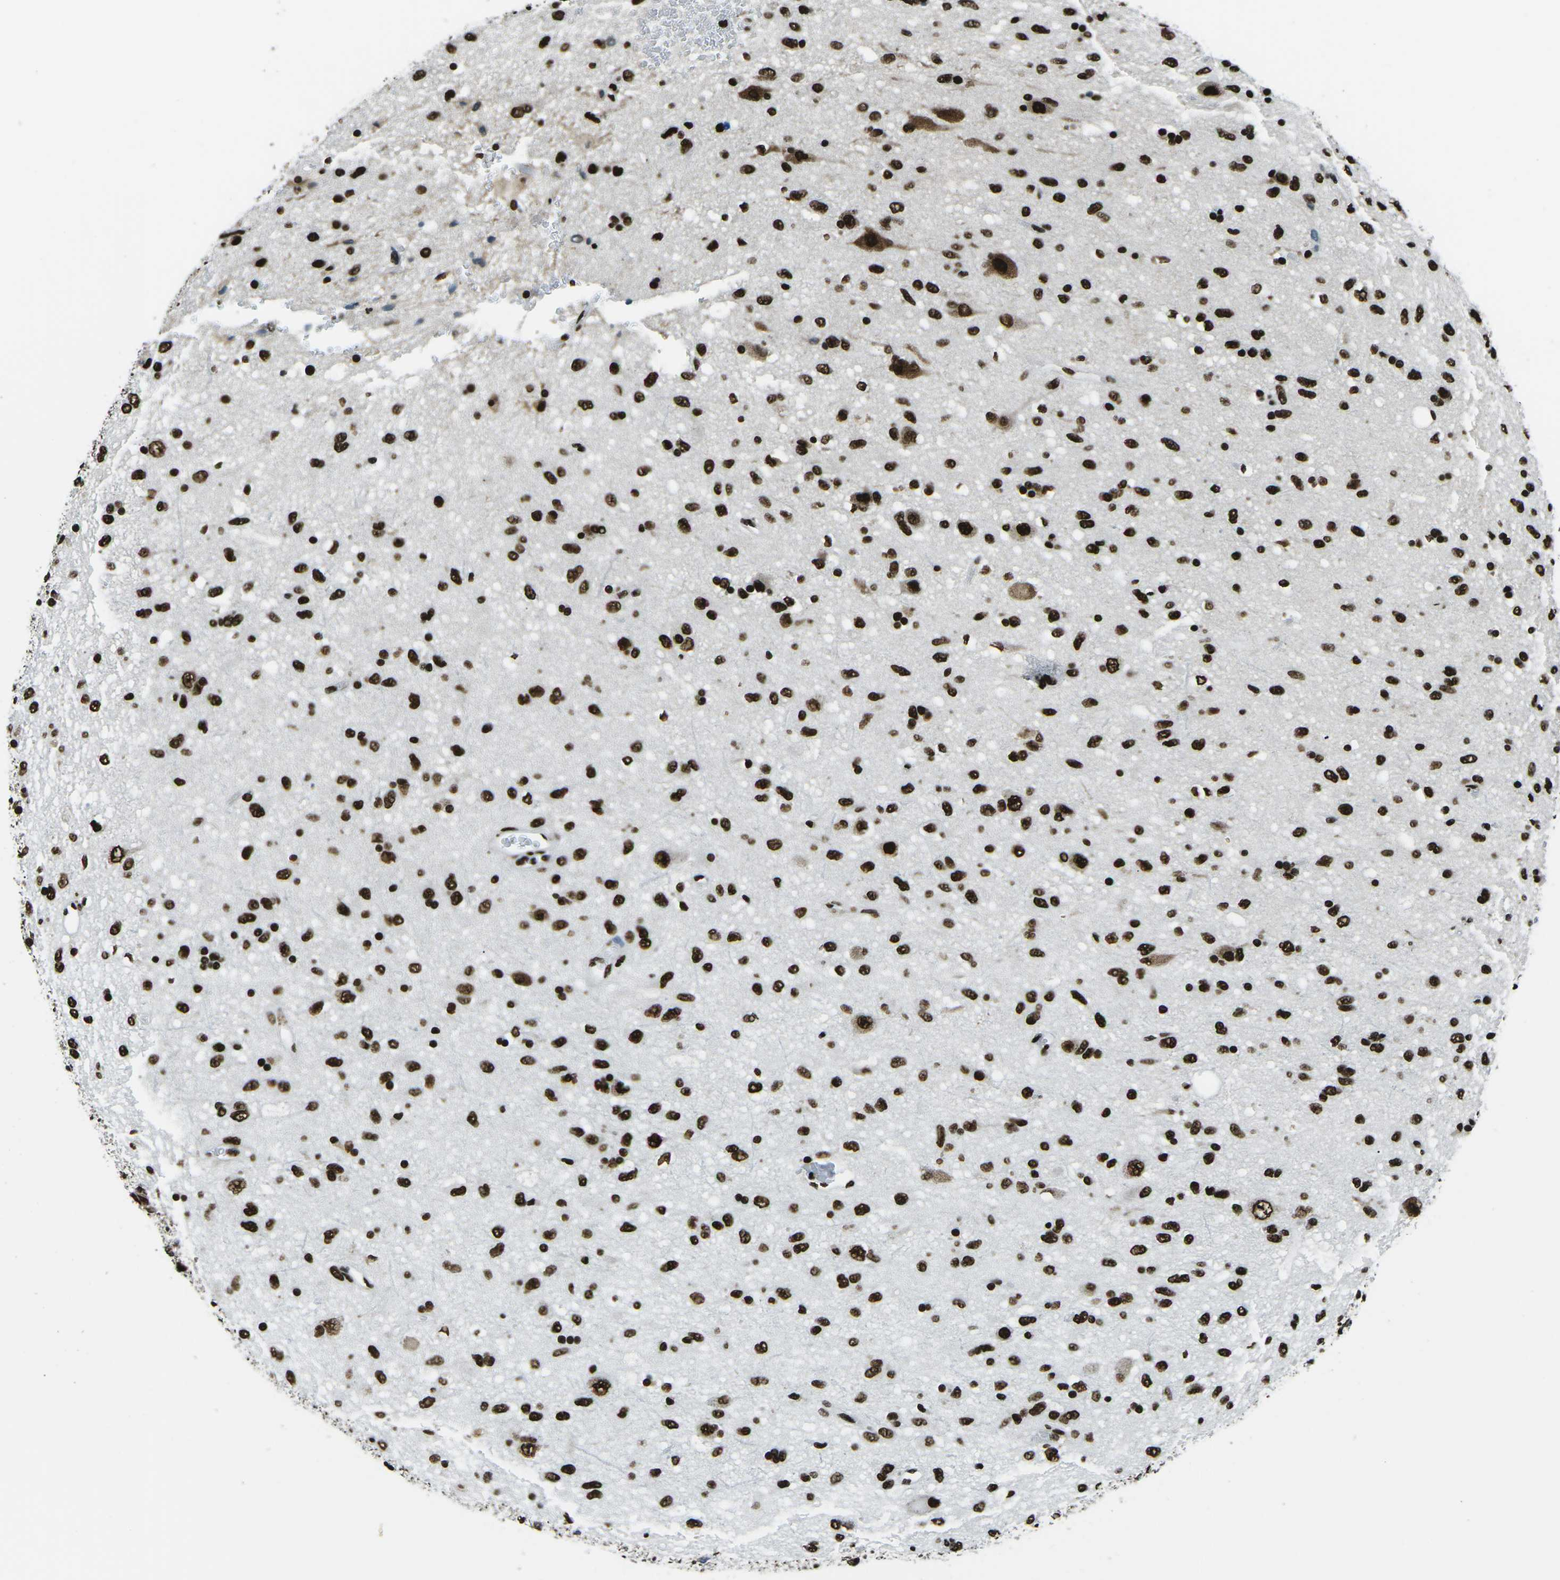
{"staining": {"intensity": "strong", "quantity": ">75%", "location": "nuclear"}, "tissue": "glioma", "cell_type": "Tumor cells", "image_type": "cancer", "snomed": [{"axis": "morphology", "description": "Glioma, malignant, Low grade"}, {"axis": "topography", "description": "Brain"}], "caption": "Immunohistochemical staining of malignant glioma (low-grade) demonstrates strong nuclear protein staining in approximately >75% of tumor cells. (IHC, brightfield microscopy, high magnification).", "gene": "HNRNPL", "patient": {"sex": "male", "age": 77}}